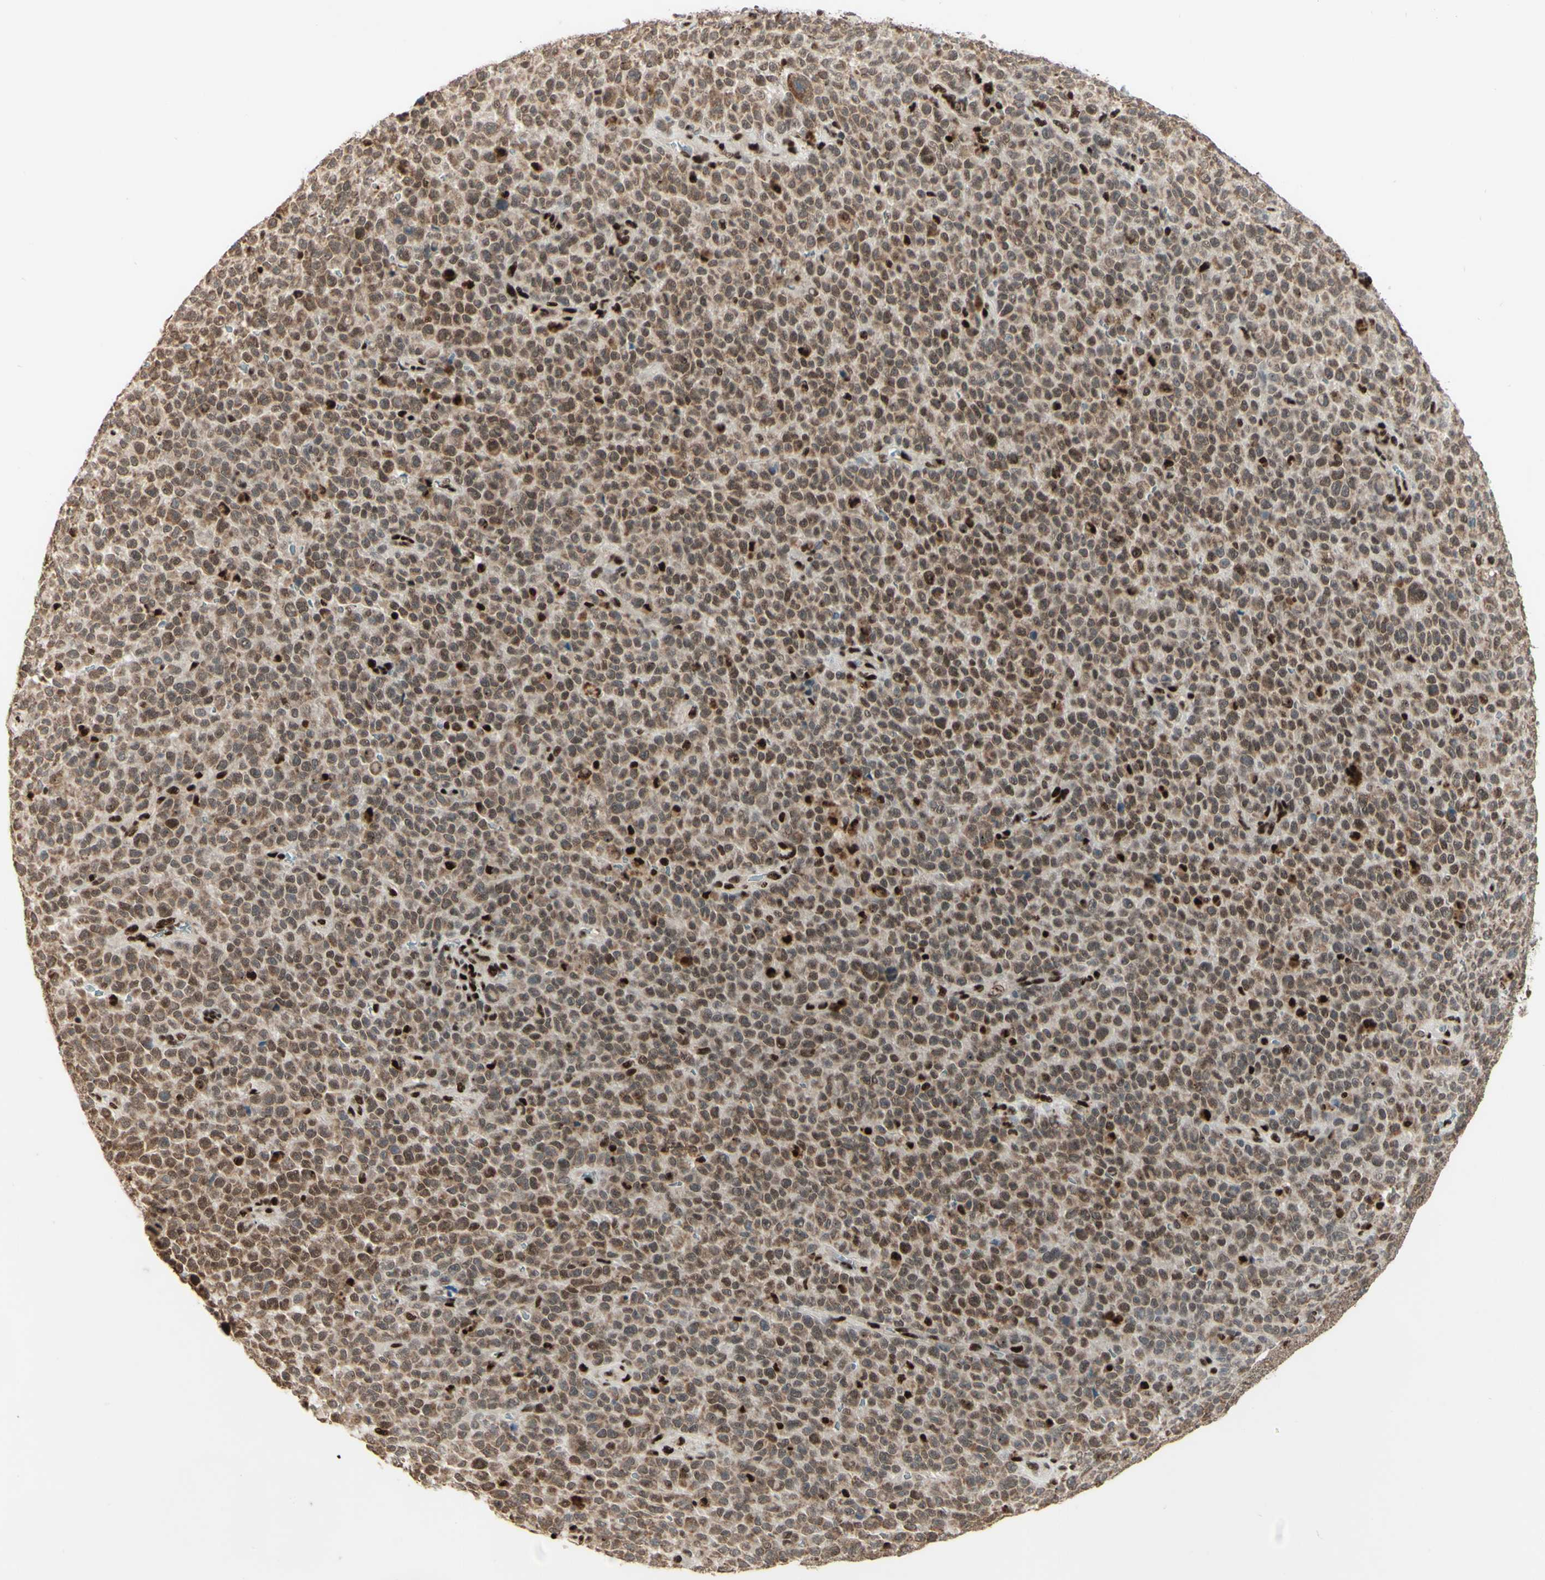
{"staining": {"intensity": "moderate", "quantity": ">75%", "location": "cytoplasmic/membranous,nuclear"}, "tissue": "melanoma", "cell_type": "Tumor cells", "image_type": "cancer", "snomed": [{"axis": "morphology", "description": "Malignant melanoma, NOS"}, {"axis": "topography", "description": "Skin"}], "caption": "A brown stain labels moderate cytoplasmic/membranous and nuclear staining of a protein in human melanoma tumor cells. (brown staining indicates protein expression, while blue staining denotes nuclei).", "gene": "NR3C1", "patient": {"sex": "female", "age": 82}}